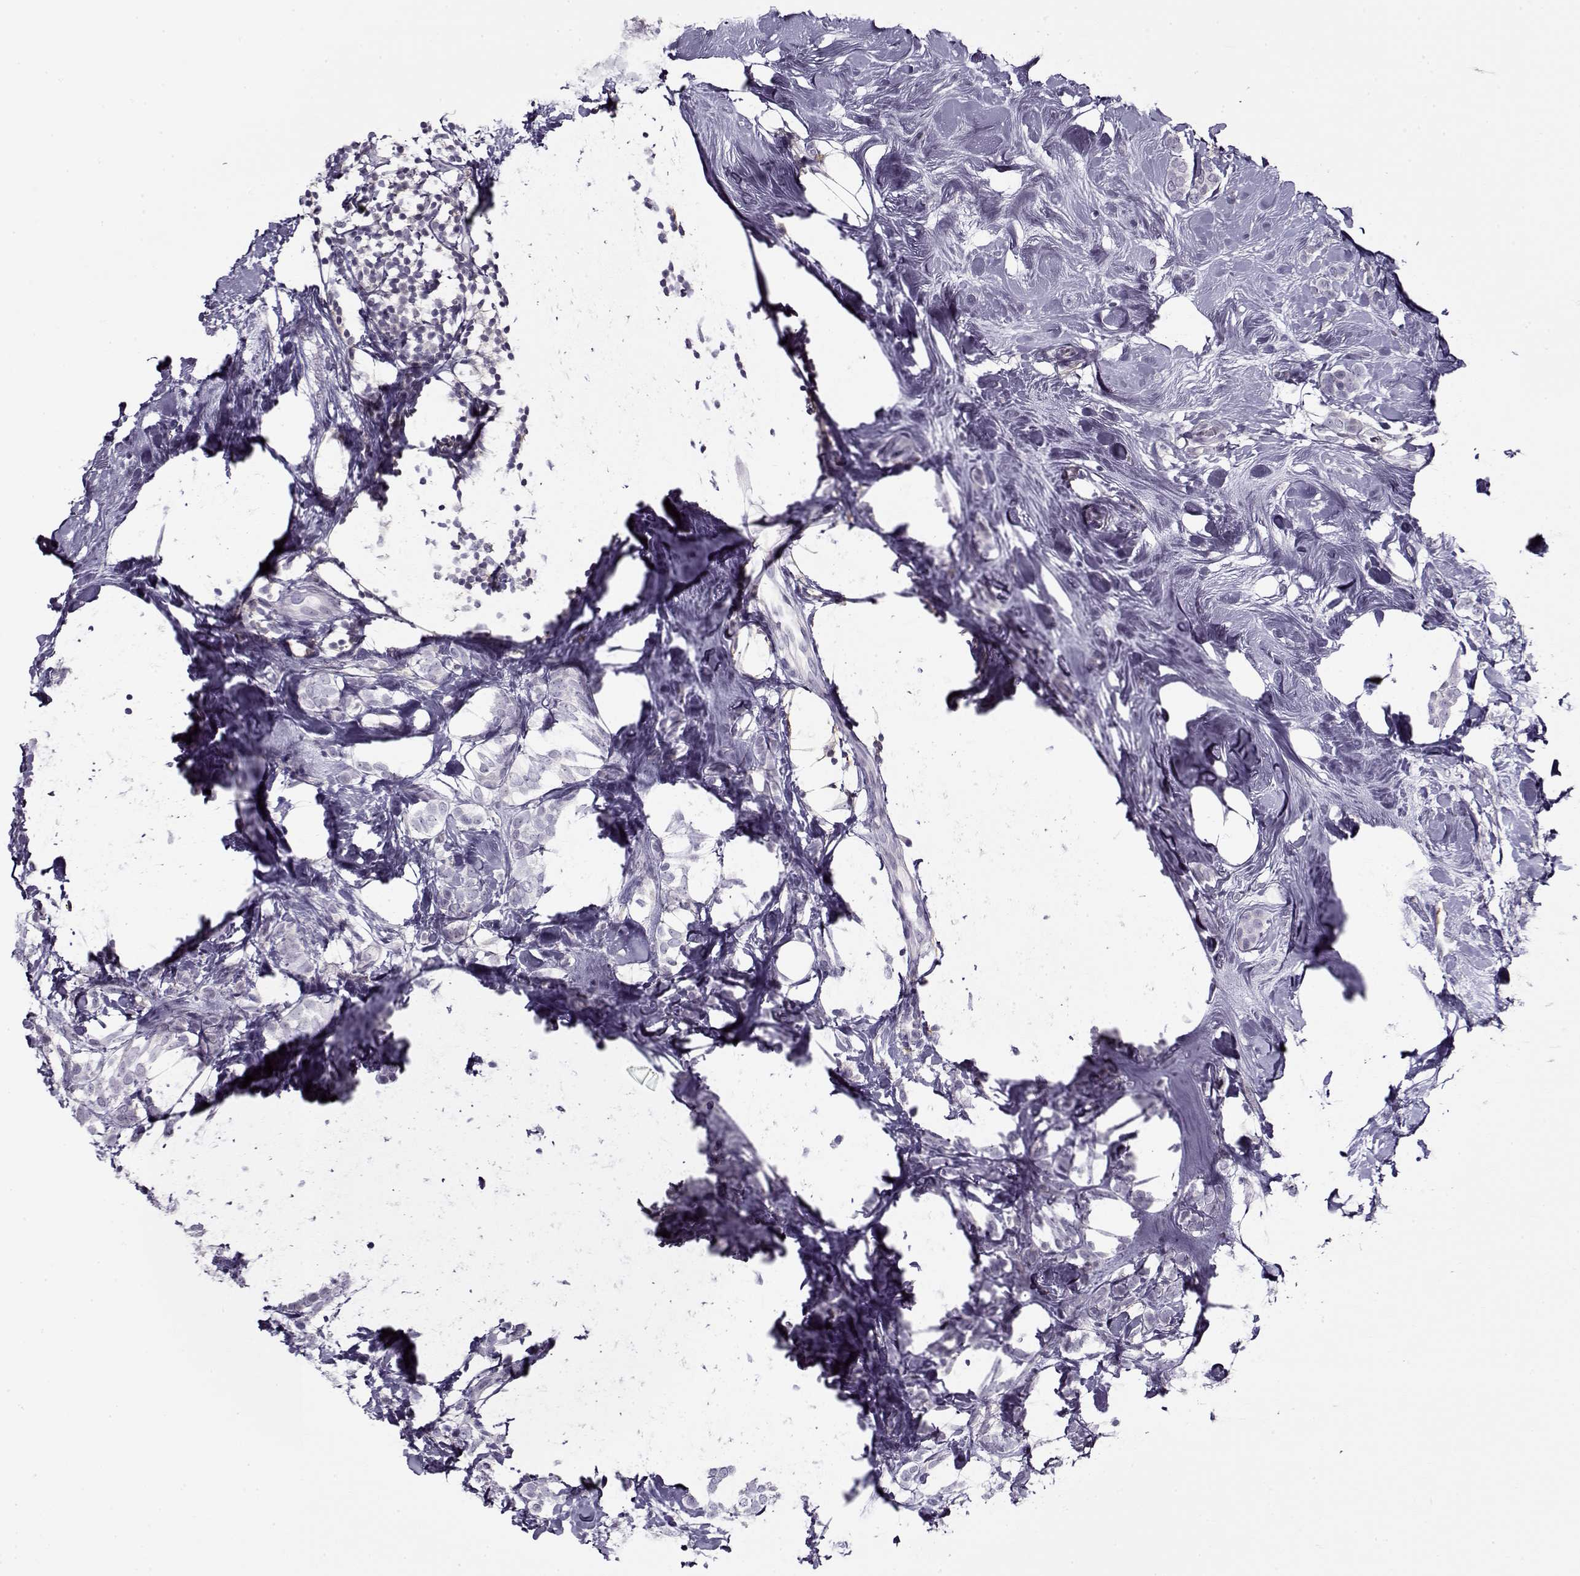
{"staining": {"intensity": "negative", "quantity": "none", "location": "none"}, "tissue": "breast cancer", "cell_type": "Tumor cells", "image_type": "cancer", "snomed": [{"axis": "morphology", "description": "Lobular carcinoma"}, {"axis": "topography", "description": "Breast"}], "caption": "The image shows no staining of tumor cells in breast lobular carcinoma. The staining was performed using DAB (3,3'-diaminobenzidine) to visualize the protein expression in brown, while the nuclei were stained in blue with hematoxylin (Magnification: 20x).", "gene": "PP2D1", "patient": {"sex": "female", "age": 49}}